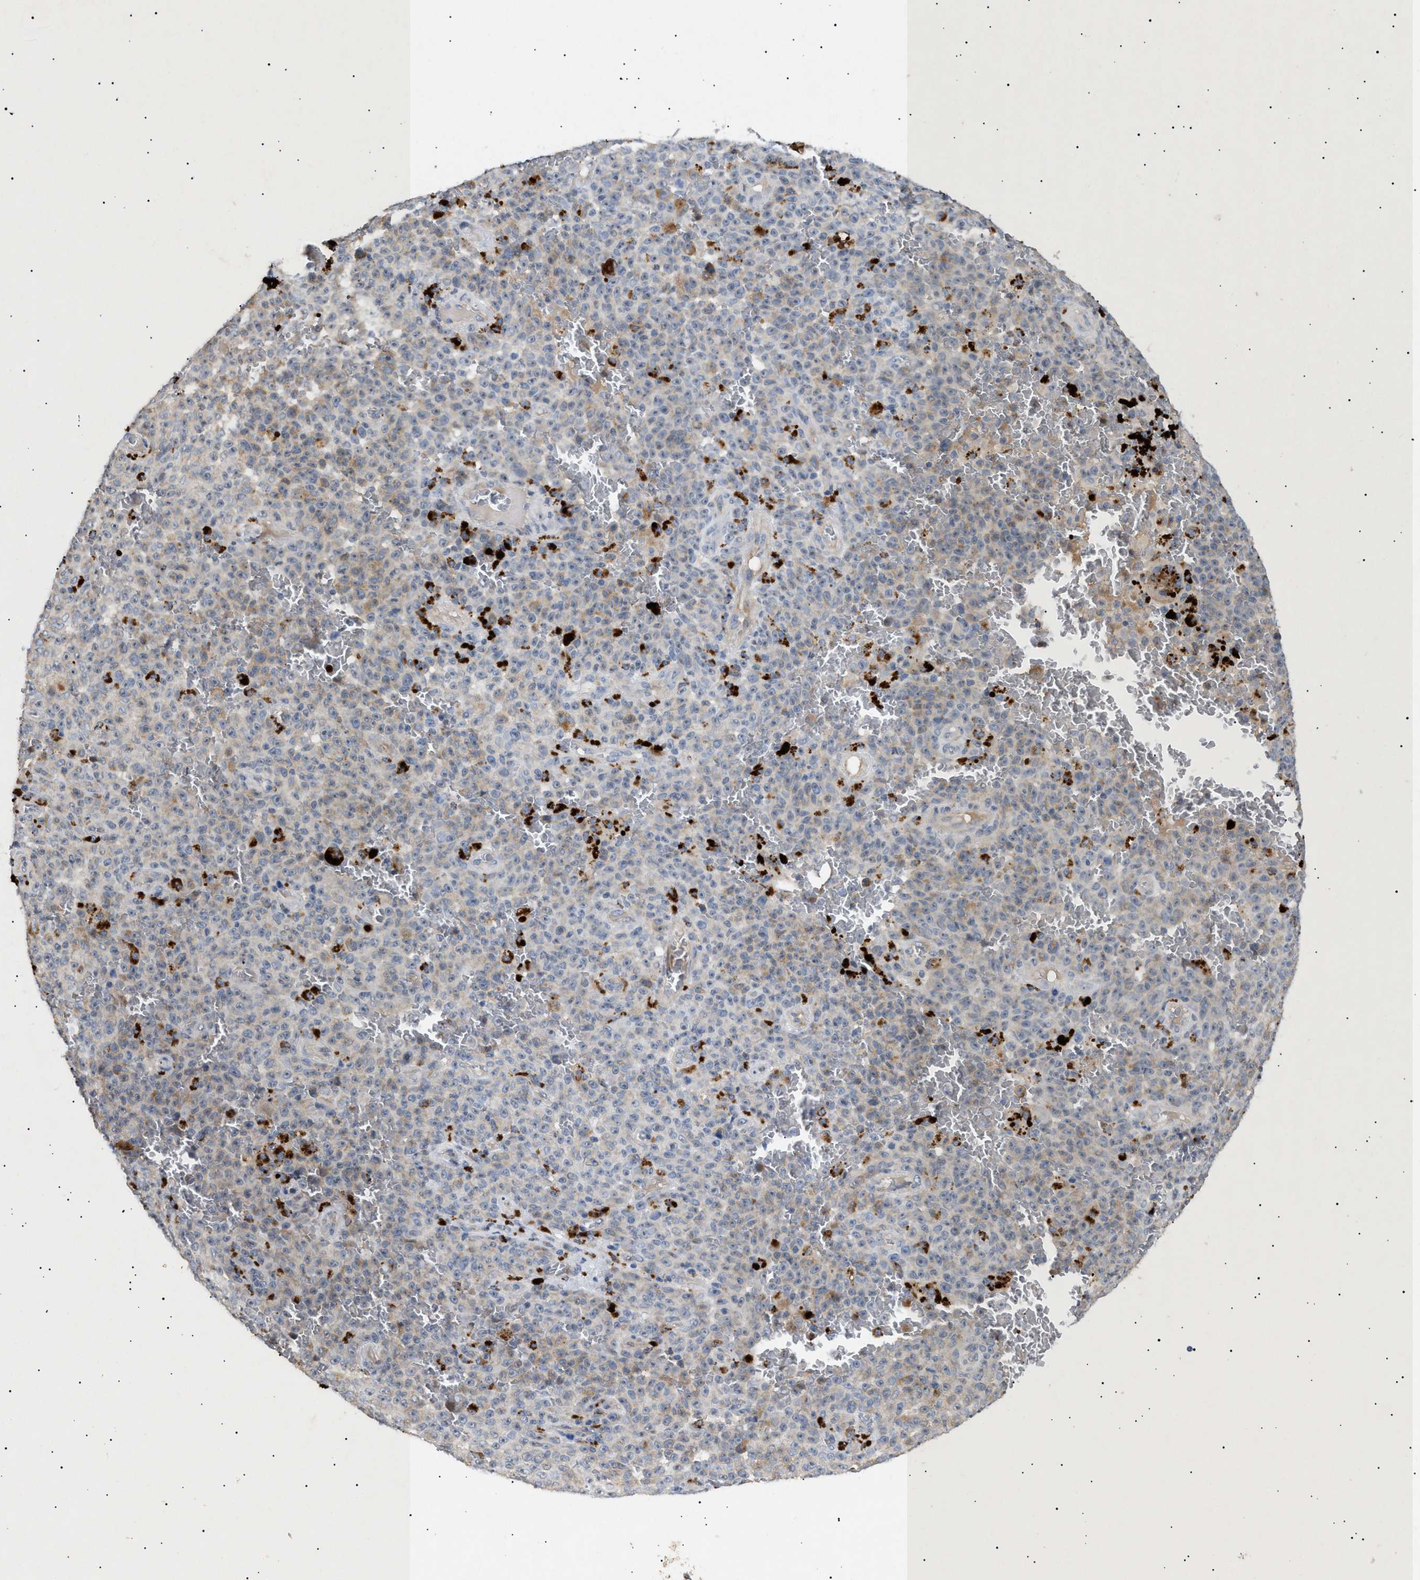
{"staining": {"intensity": "weak", "quantity": "25%-75%", "location": "cytoplasmic/membranous"}, "tissue": "melanoma", "cell_type": "Tumor cells", "image_type": "cancer", "snomed": [{"axis": "morphology", "description": "Malignant melanoma, NOS"}, {"axis": "topography", "description": "Skin"}], "caption": "Melanoma was stained to show a protein in brown. There is low levels of weak cytoplasmic/membranous expression in about 25%-75% of tumor cells.", "gene": "SIRT5", "patient": {"sex": "female", "age": 82}}